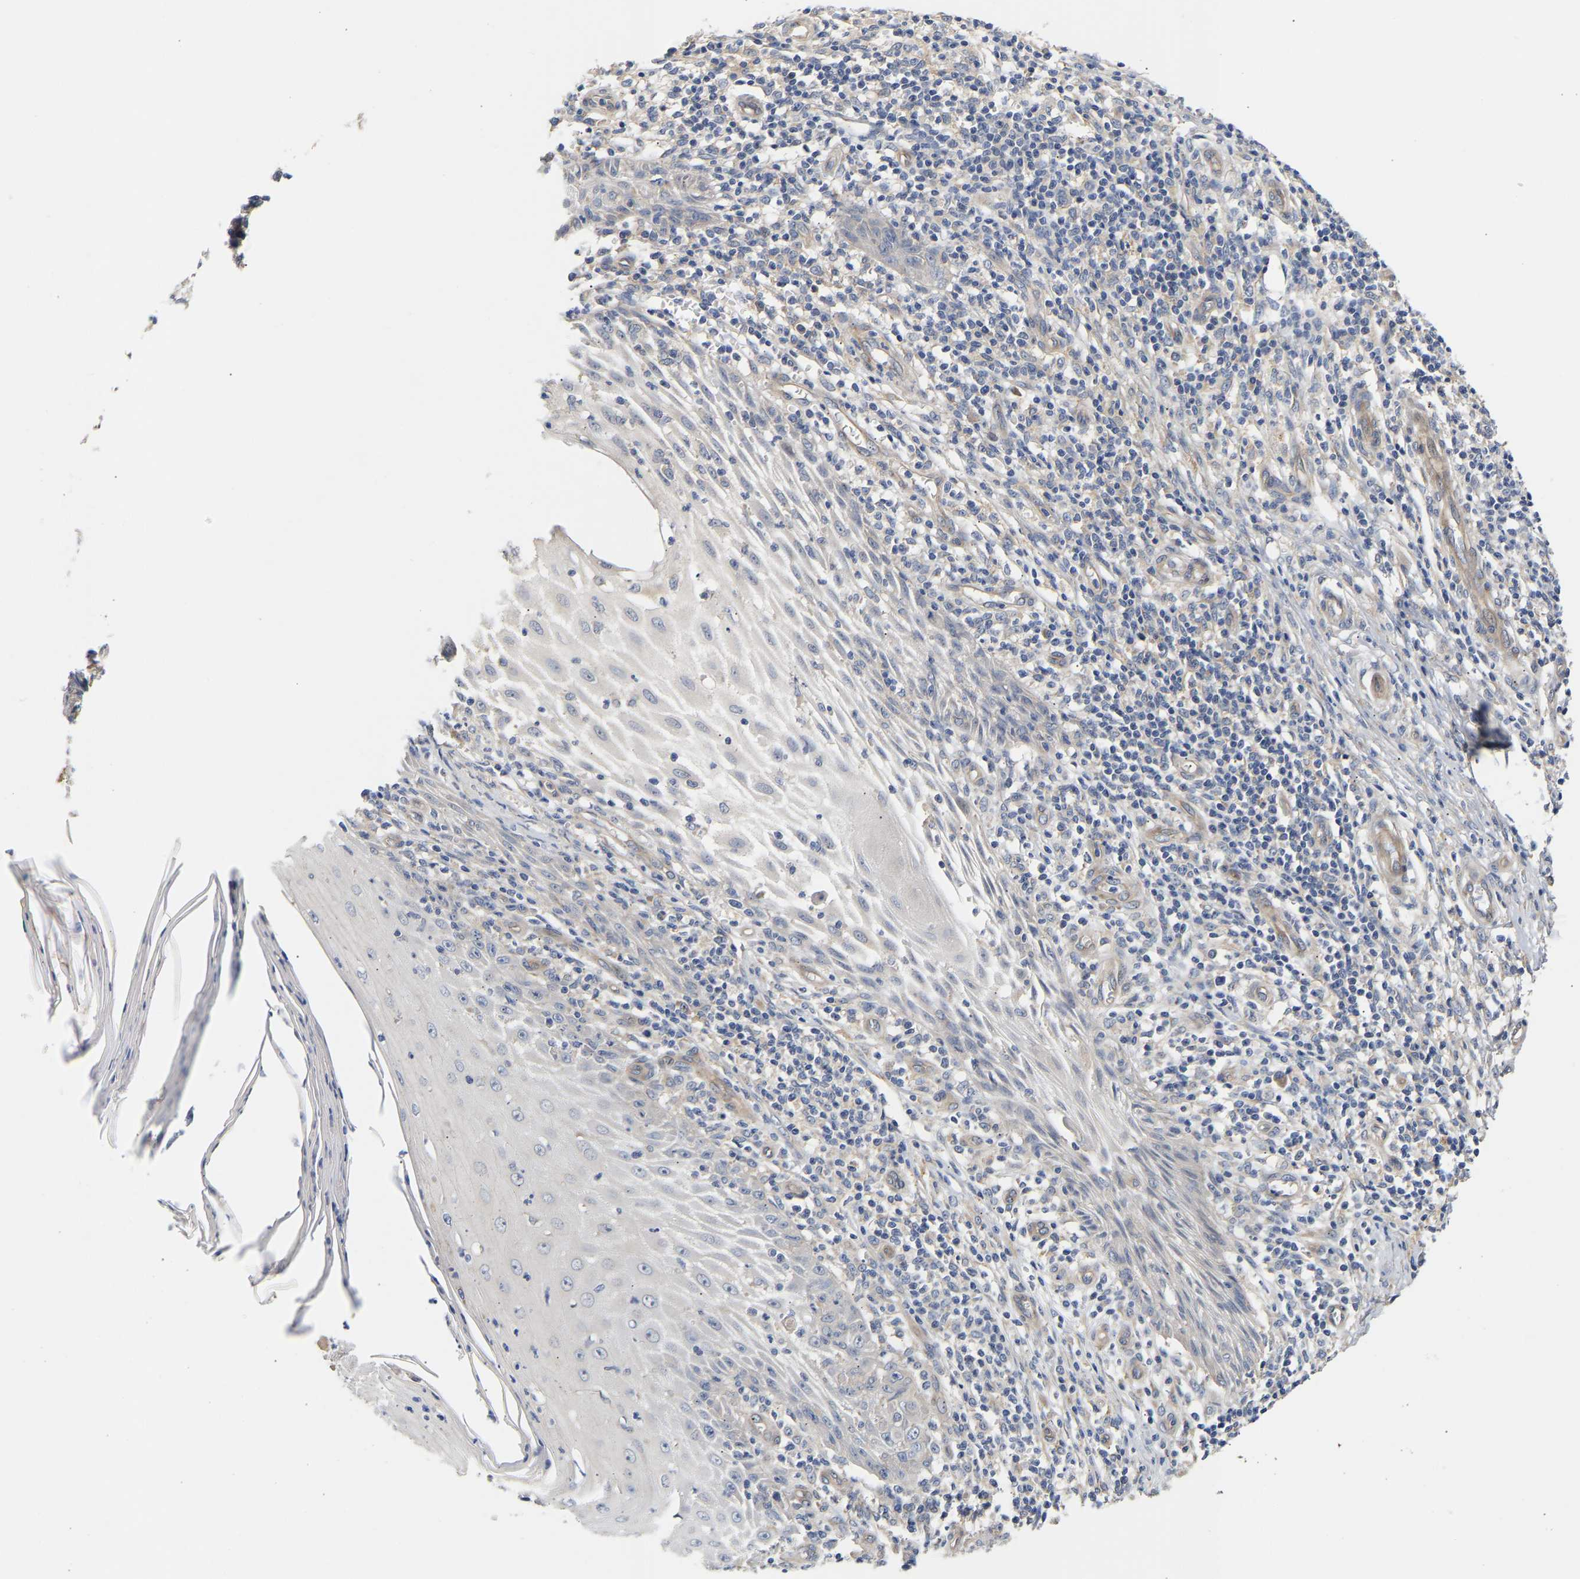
{"staining": {"intensity": "negative", "quantity": "none", "location": "none"}, "tissue": "skin cancer", "cell_type": "Tumor cells", "image_type": "cancer", "snomed": [{"axis": "morphology", "description": "Squamous cell carcinoma, NOS"}, {"axis": "topography", "description": "Skin"}], "caption": "Protein analysis of skin squamous cell carcinoma reveals no significant expression in tumor cells.", "gene": "KASH5", "patient": {"sex": "female", "age": 73}}